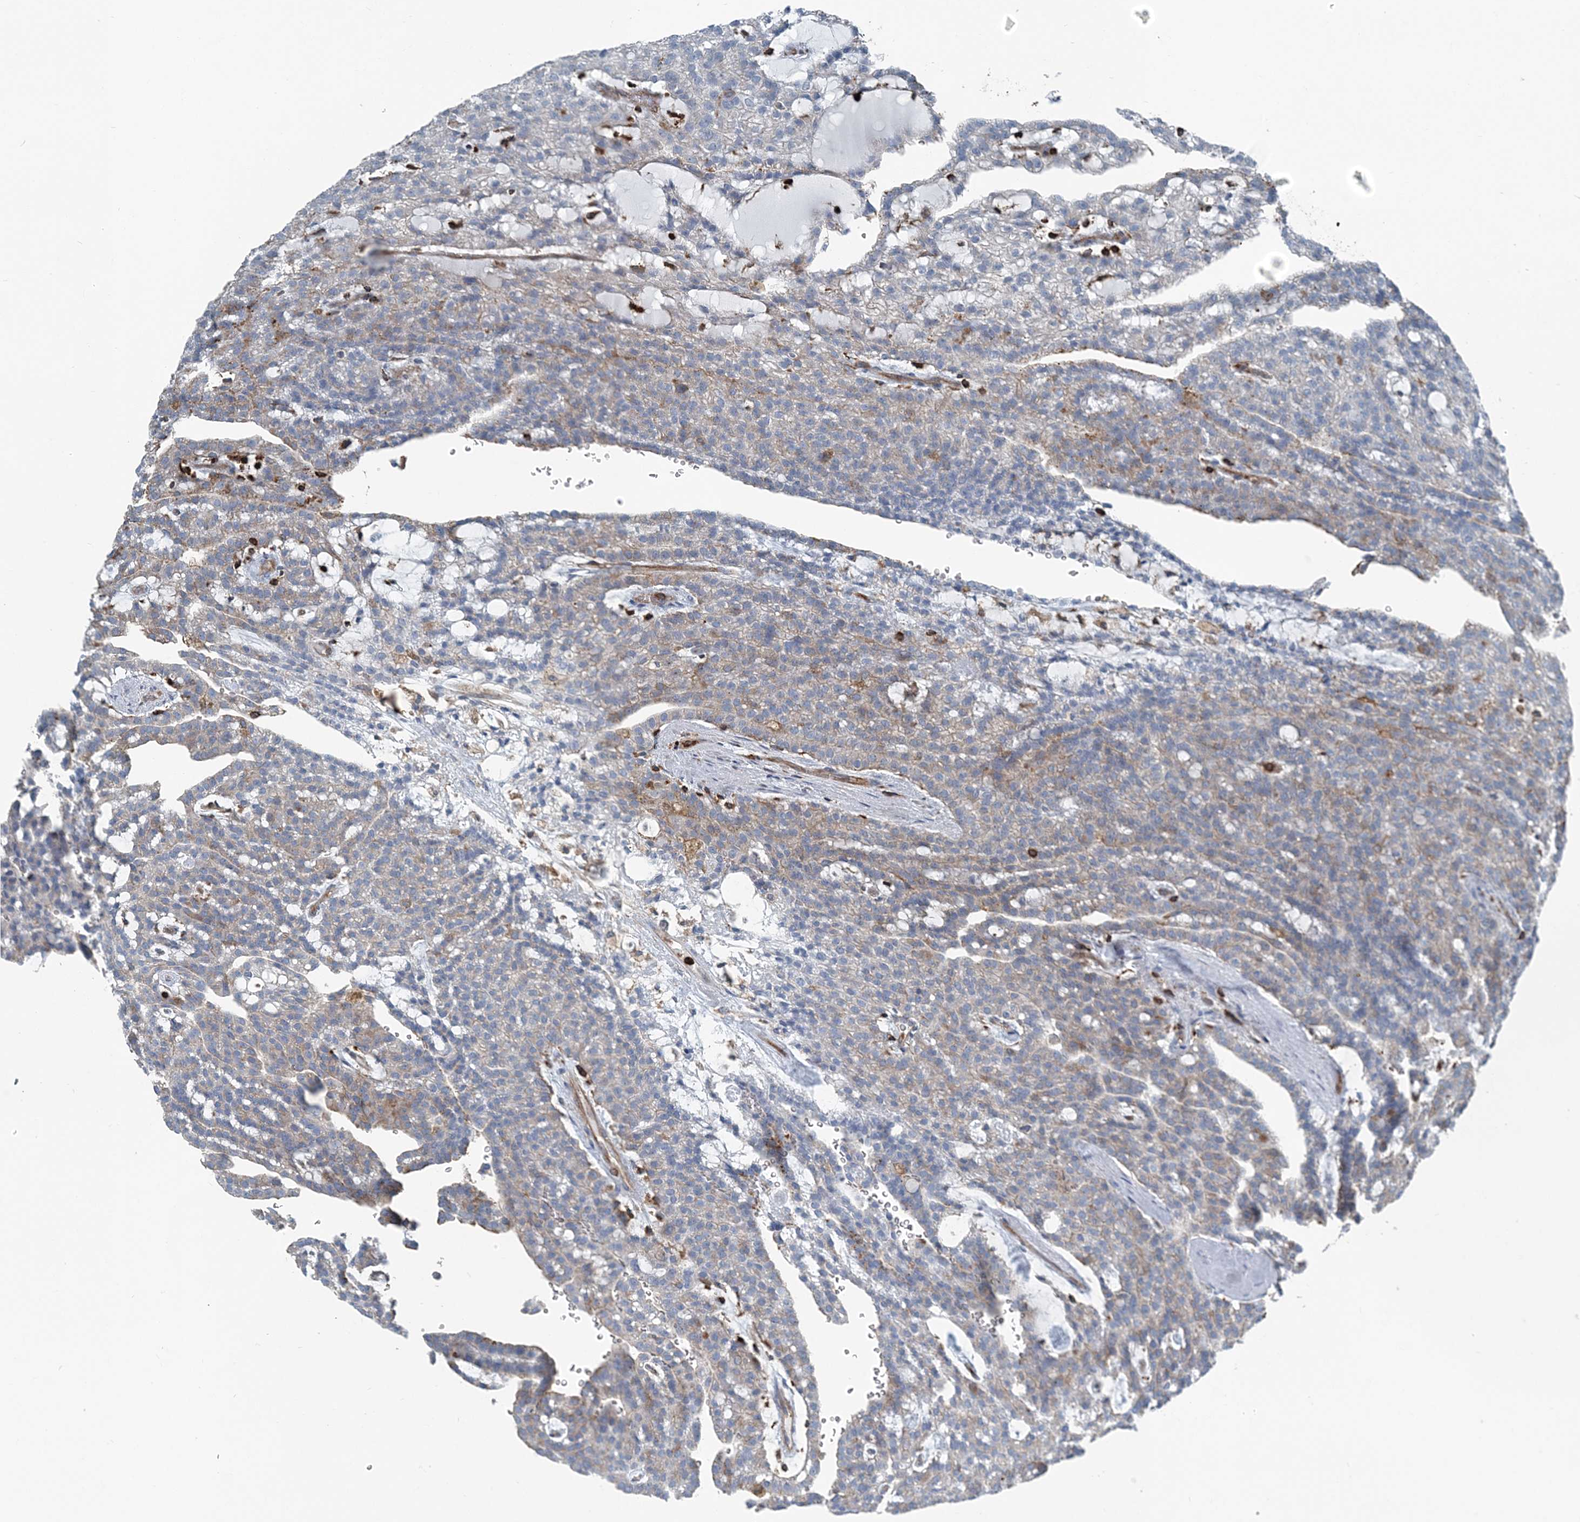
{"staining": {"intensity": "weak", "quantity": "25%-75%", "location": "cytoplasmic/membranous"}, "tissue": "renal cancer", "cell_type": "Tumor cells", "image_type": "cancer", "snomed": [{"axis": "morphology", "description": "Adenocarcinoma, NOS"}, {"axis": "topography", "description": "Kidney"}], "caption": "Brown immunohistochemical staining in renal adenocarcinoma reveals weak cytoplasmic/membranous staining in about 25%-75% of tumor cells.", "gene": "CFL1", "patient": {"sex": "male", "age": 63}}